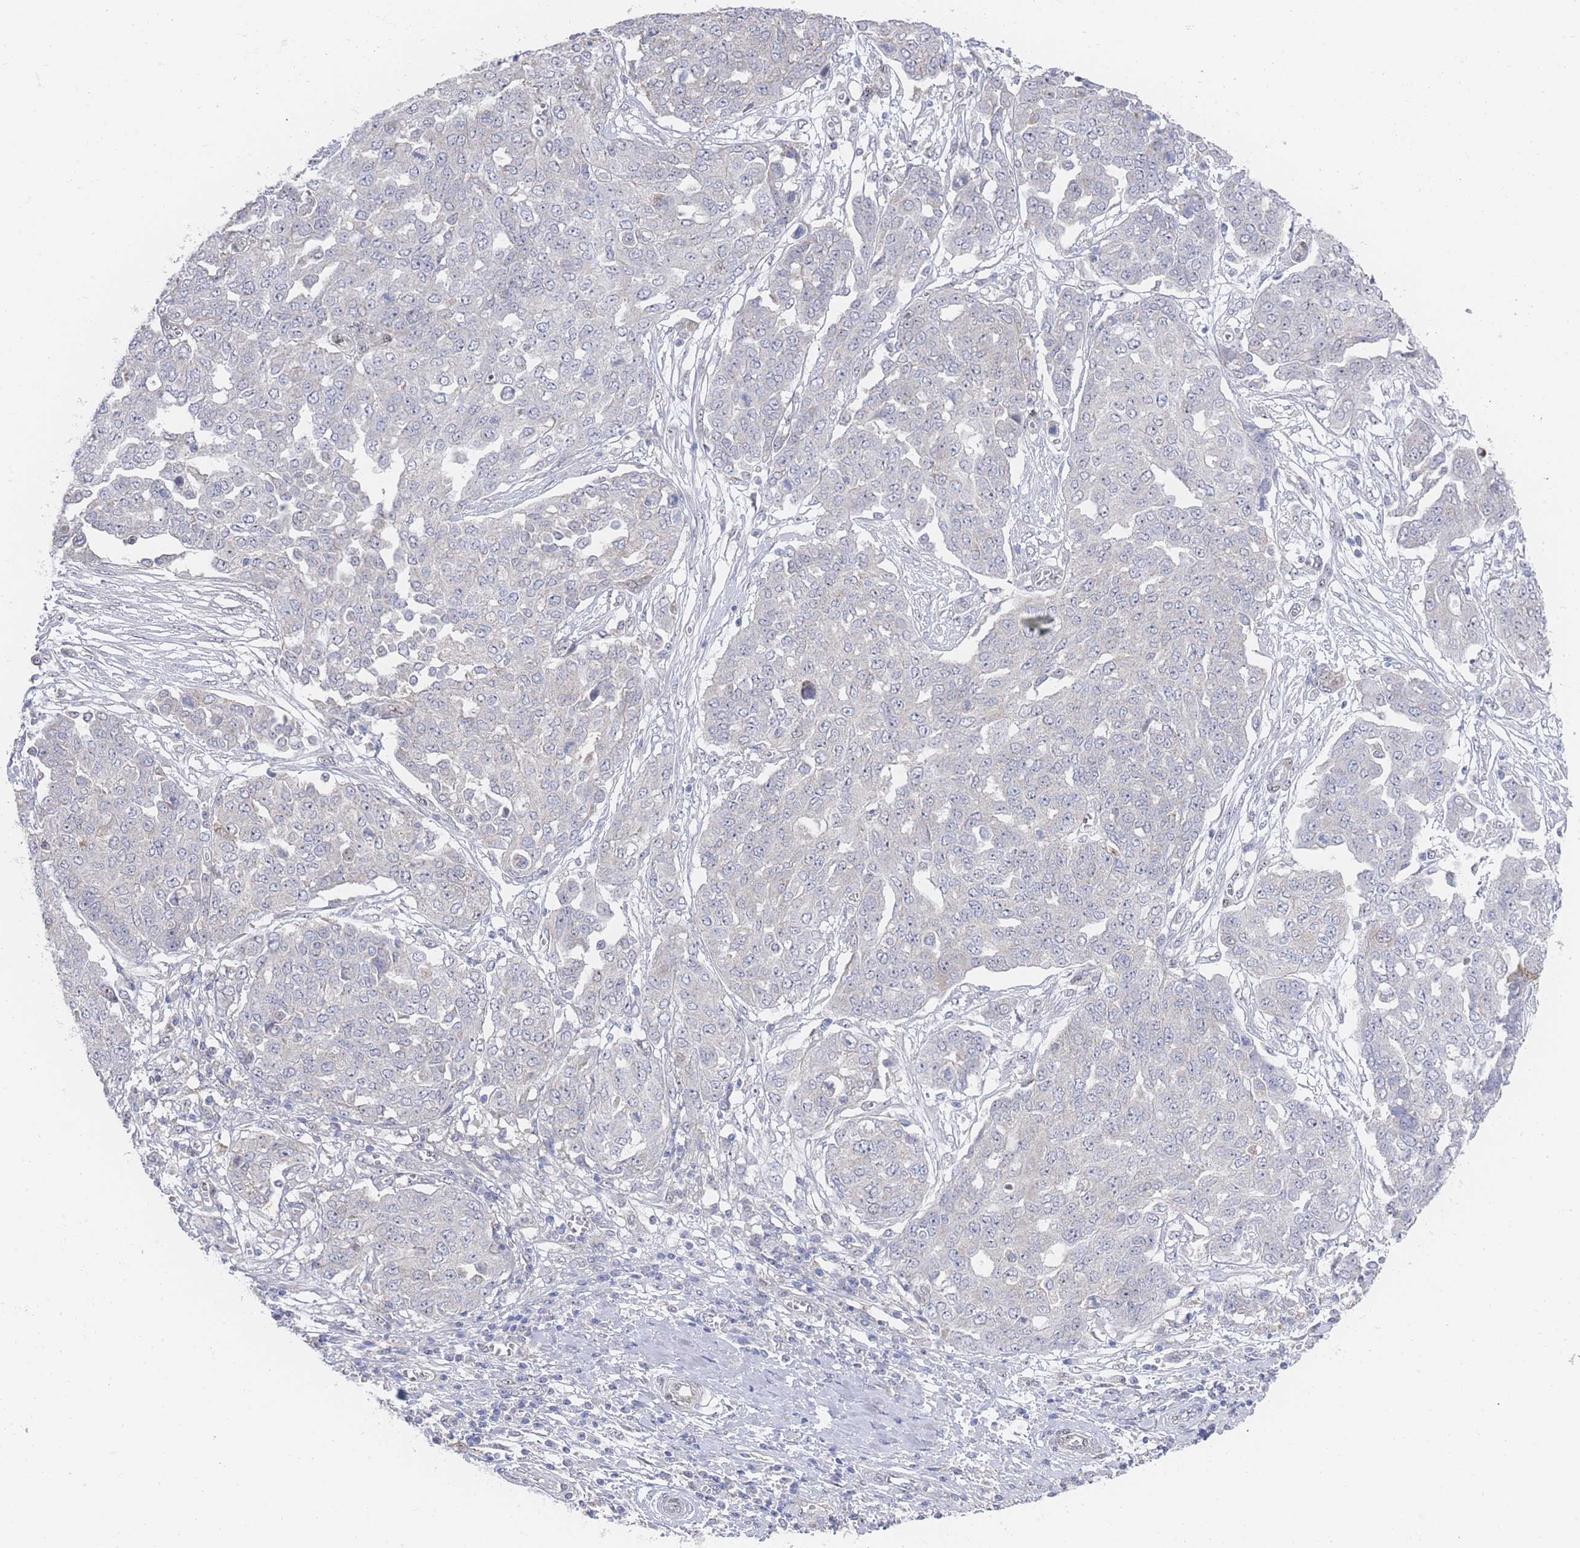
{"staining": {"intensity": "negative", "quantity": "none", "location": "none"}, "tissue": "ovarian cancer", "cell_type": "Tumor cells", "image_type": "cancer", "snomed": [{"axis": "morphology", "description": "Cystadenocarcinoma, serous, NOS"}, {"axis": "topography", "description": "Soft tissue"}, {"axis": "topography", "description": "Ovary"}], "caption": "There is no significant staining in tumor cells of ovarian serous cystadenocarcinoma.", "gene": "ZNF142", "patient": {"sex": "female", "age": 57}}